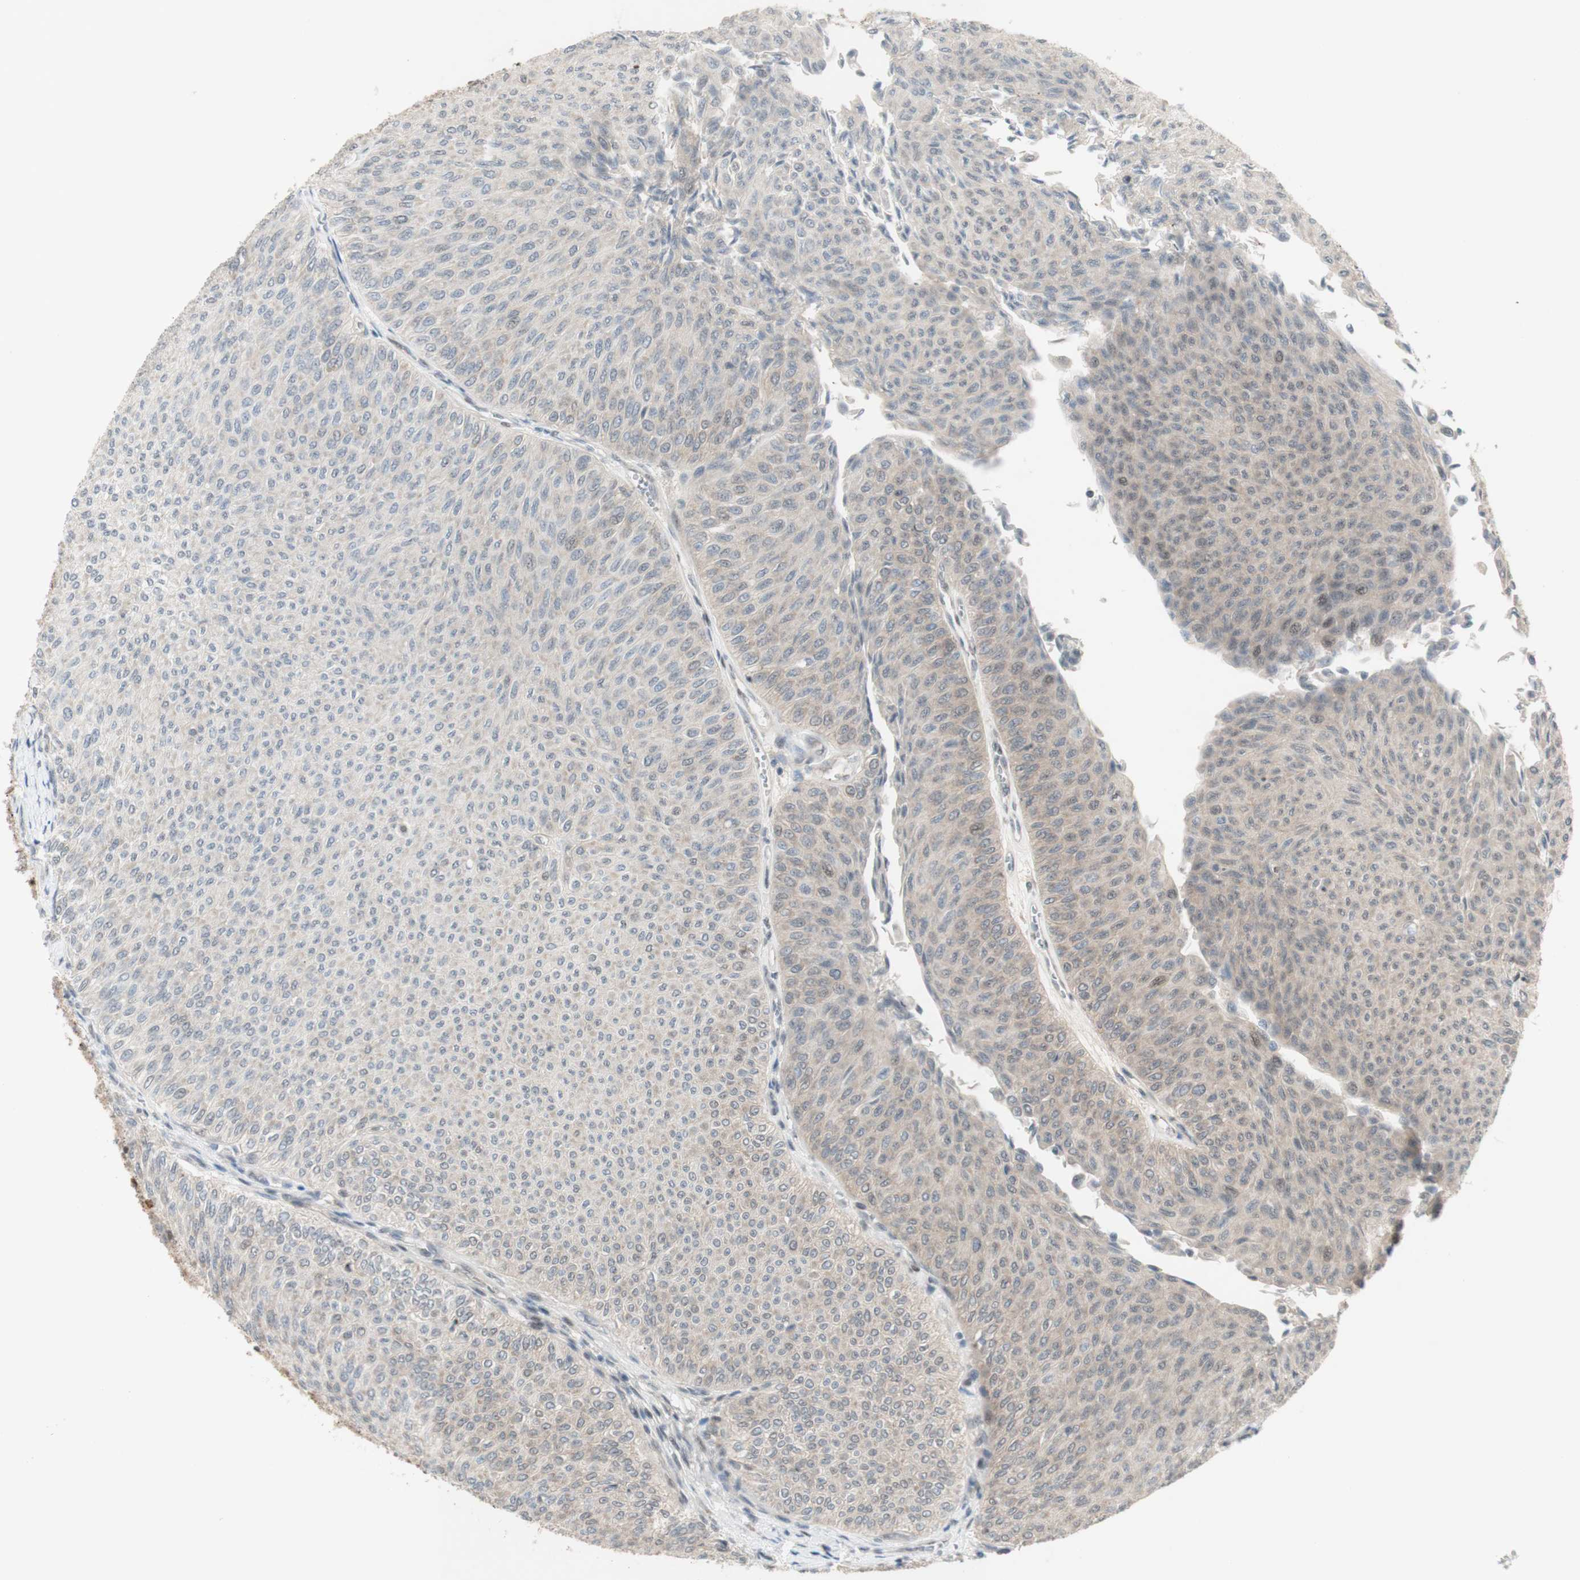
{"staining": {"intensity": "weak", "quantity": ">75%", "location": "cytoplasmic/membranous"}, "tissue": "urothelial cancer", "cell_type": "Tumor cells", "image_type": "cancer", "snomed": [{"axis": "morphology", "description": "Urothelial carcinoma, Low grade"}, {"axis": "topography", "description": "Urinary bladder"}], "caption": "Low-grade urothelial carcinoma stained with a brown dye reveals weak cytoplasmic/membranous positive staining in about >75% of tumor cells.", "gene": "CYLD", "patient": {"sex": "male", "age": 78}}